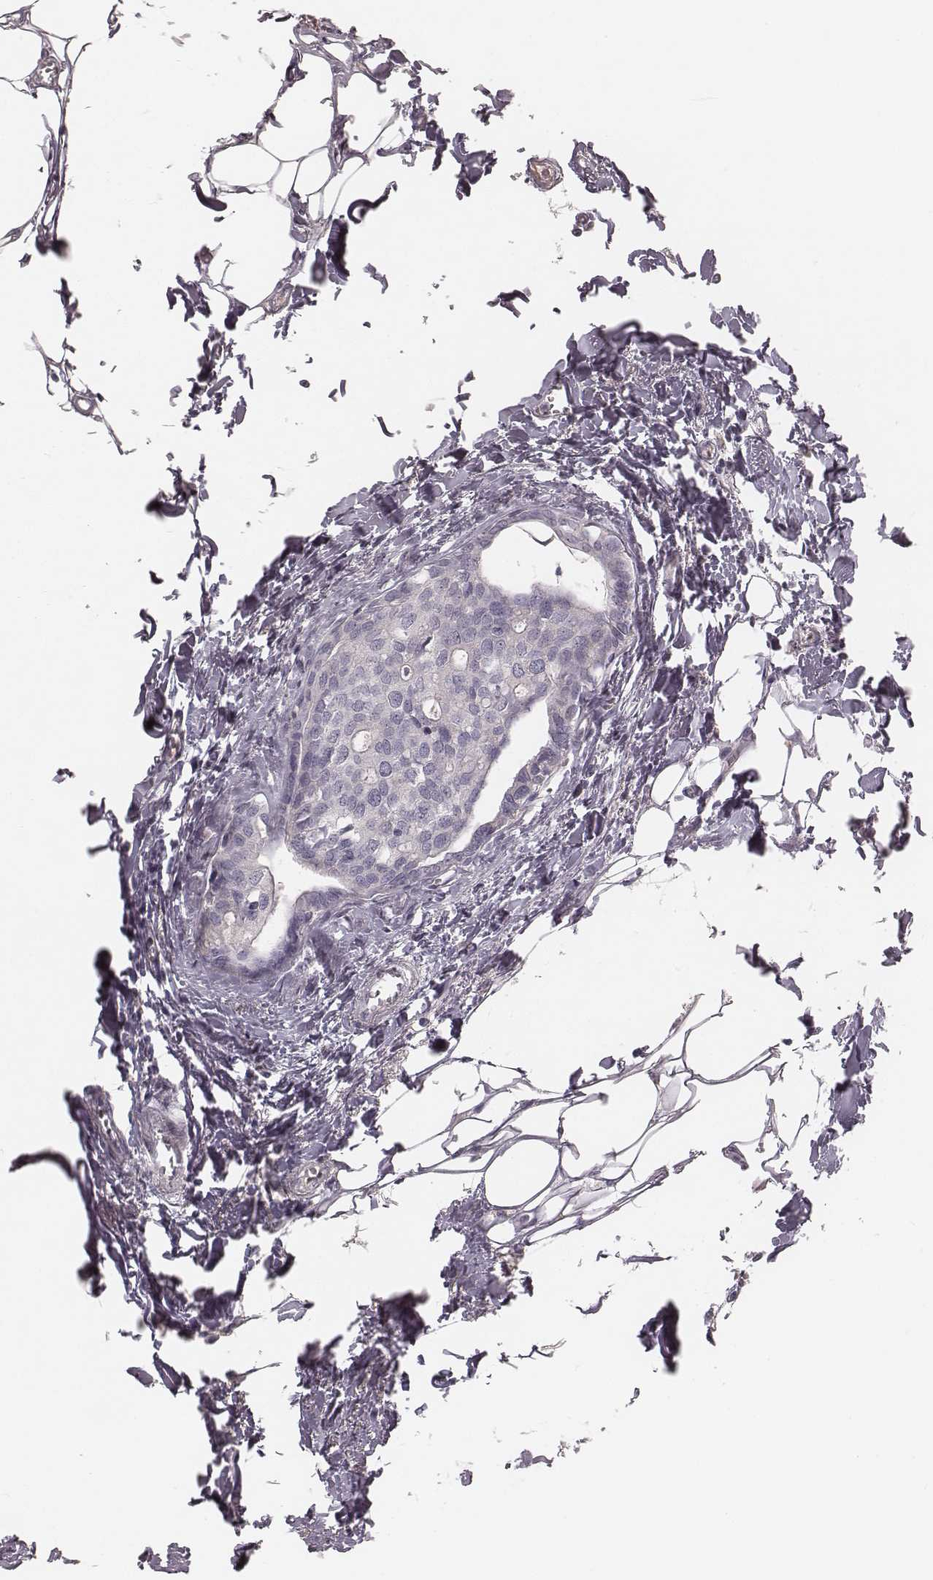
{"staining": {"intensity": "negative", "quantity": "none", "location": "none"}, "tissue": "breast cancer", "cell_type": "Tumor cells", "image_type": "cancer", "snomed": [{"axis": "morphology", "description": "Duct carcinoma"}, {"axis": "topography", "description": "Breast"}], "caption": "Immunohistochemistry histopathology image of breast cancer stained for a protein (brown), which shows no expression in tumor cells. The staining is performed using DAB (3,3'-diaminobenzidine) brown chromogen with nuclei counter-stained in using hematoxylin.", "gene": "SMIM24", "patient": {"sex": "female", "age": 83}}